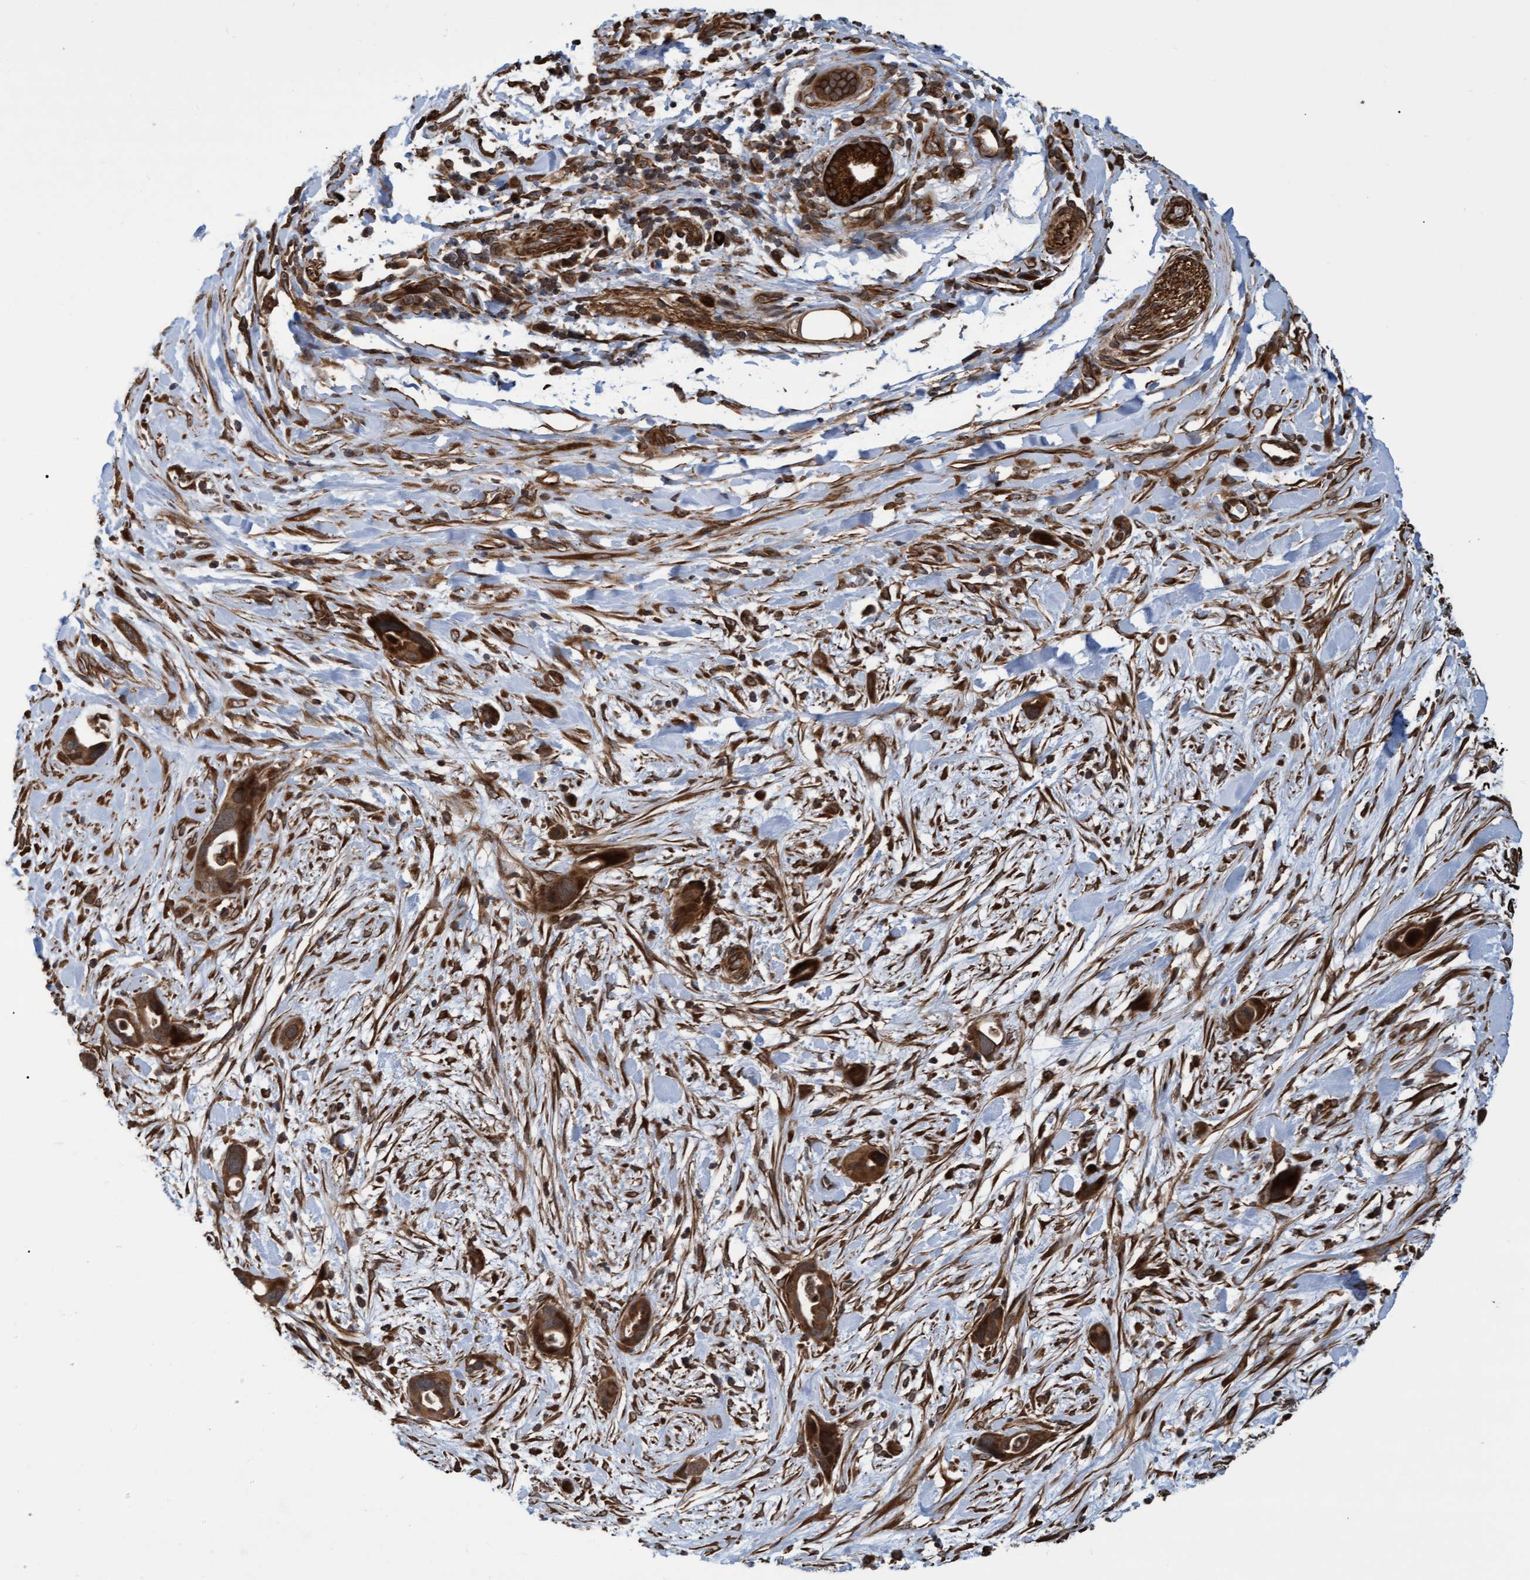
{"staining": {"intensity": "strong", "quantity": ">75%", "location": "cytoplasmic/membranous"}, "tissue": "pancreatic cancer", "cell_type": "Tumor cells", "image_type": "cancer", "snomed": [{"axis": "morphology", "description": "Adenocarcinoma, NOS"}, {"axis": "topography", "description": "Pancreas"}], "caption": "Immunohistochemistry (IHC) photomicrograph of neoplastic tissue: human pancreatic adenocarcinoma stained using immunohistochemistry displays high levels of strong protein expression localized specifically in the cytoplasmic/membranous of tumor cells, appearing as a cytoplasmic/membranous brown color.", "gene": "TNFRSF10B", "patient": {"sex": "male", "age": 59}}